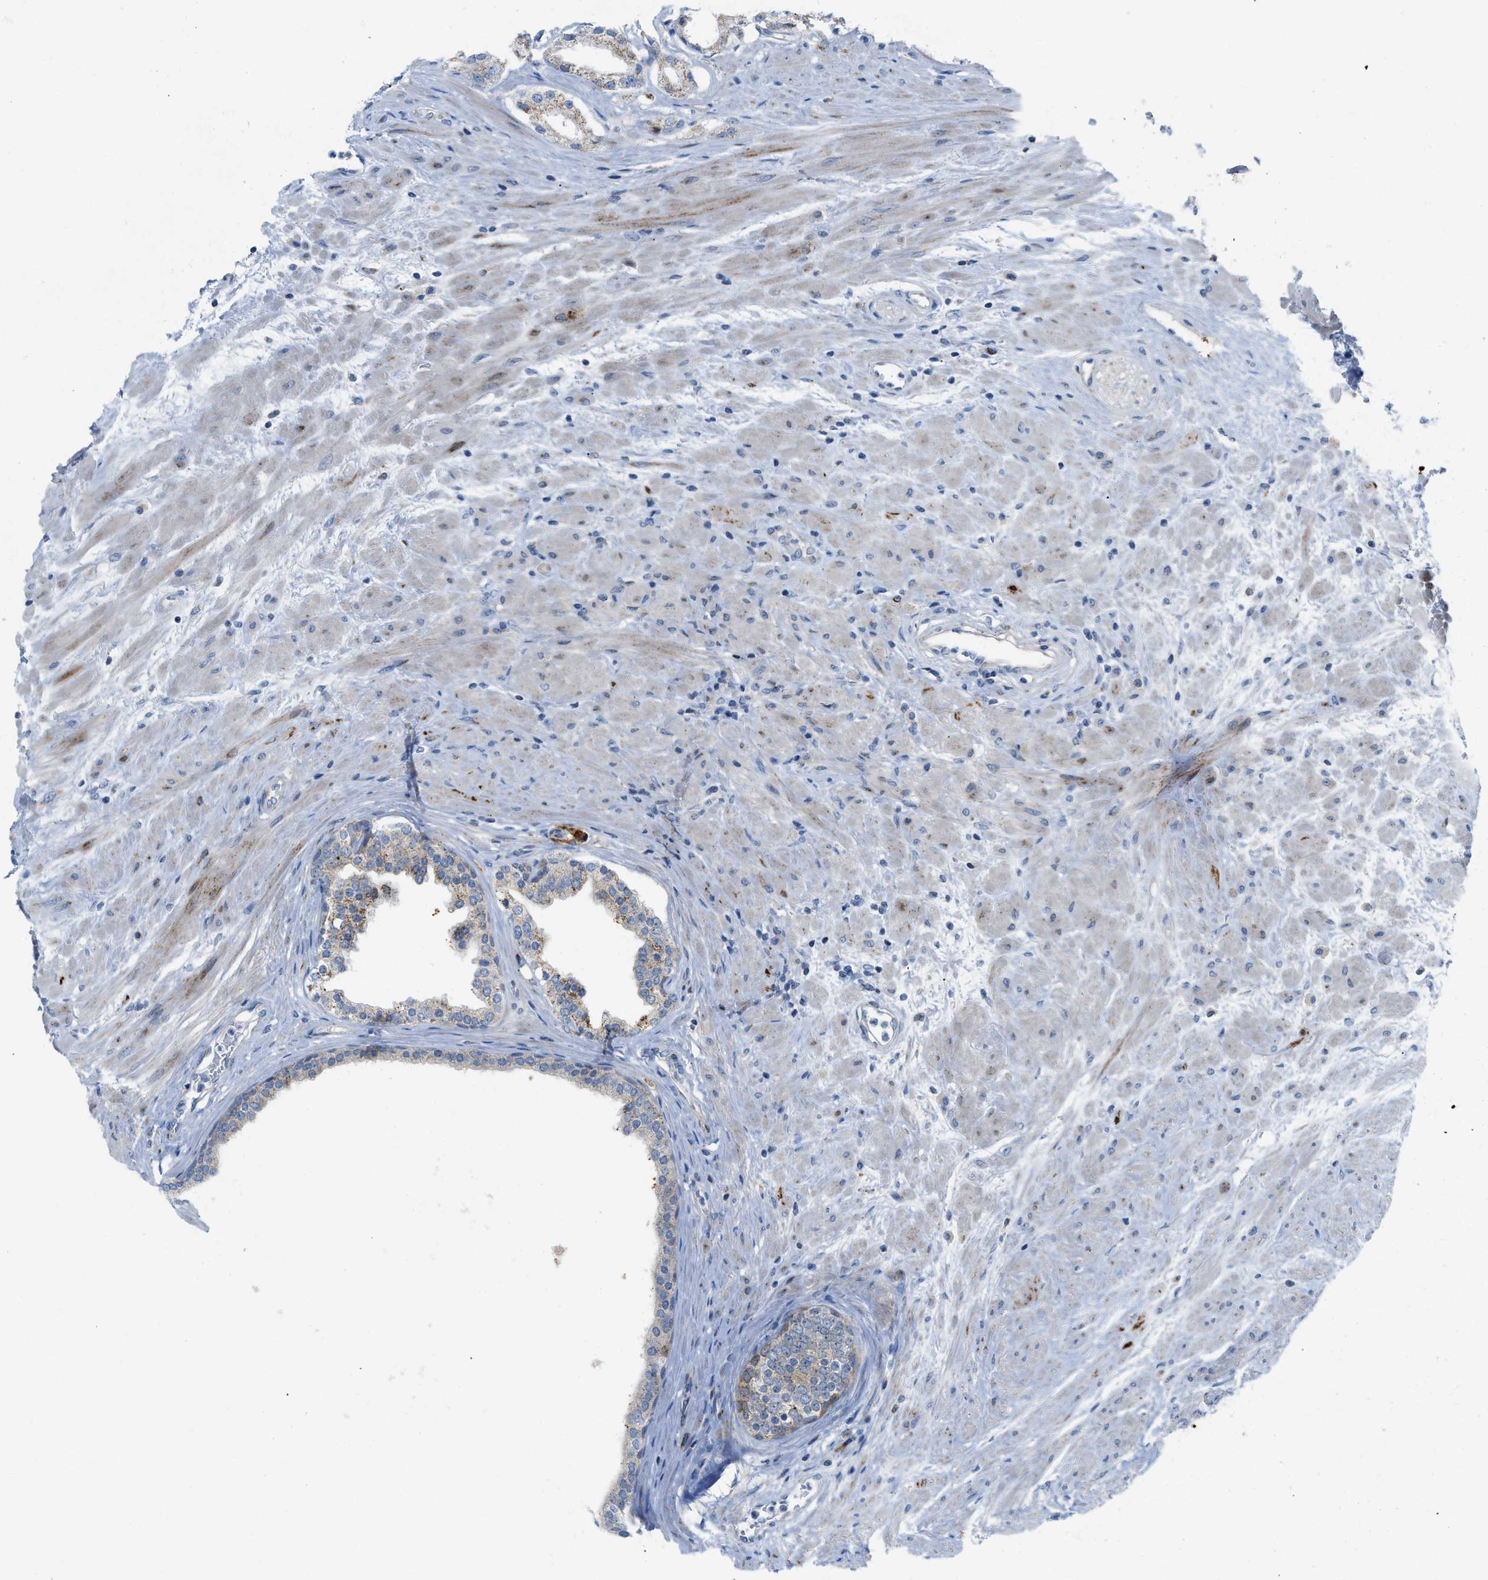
{"staining": {"intensity": "weak", "quantity": "25%-75%", "location": "cytoplasmic/membranous"}, "tissue": "prostate cancer", "cell_type": "Tumor cells", "image_type": "cancer", "snomed": [{"axis": "morphology", "description": "Adenocarcinoma, Low grade"}, {"axis": "topography", "description": "Prostate"}], "caption": "Immunohistochemistry of prostate low-grade adenocarcinoma reveals low levels of weak cytoplasmic/membranous positivity in about 25%-75% of tumor cells.", "gene": "RBBP9", "patient": {"sex": "male", "age": 63}}